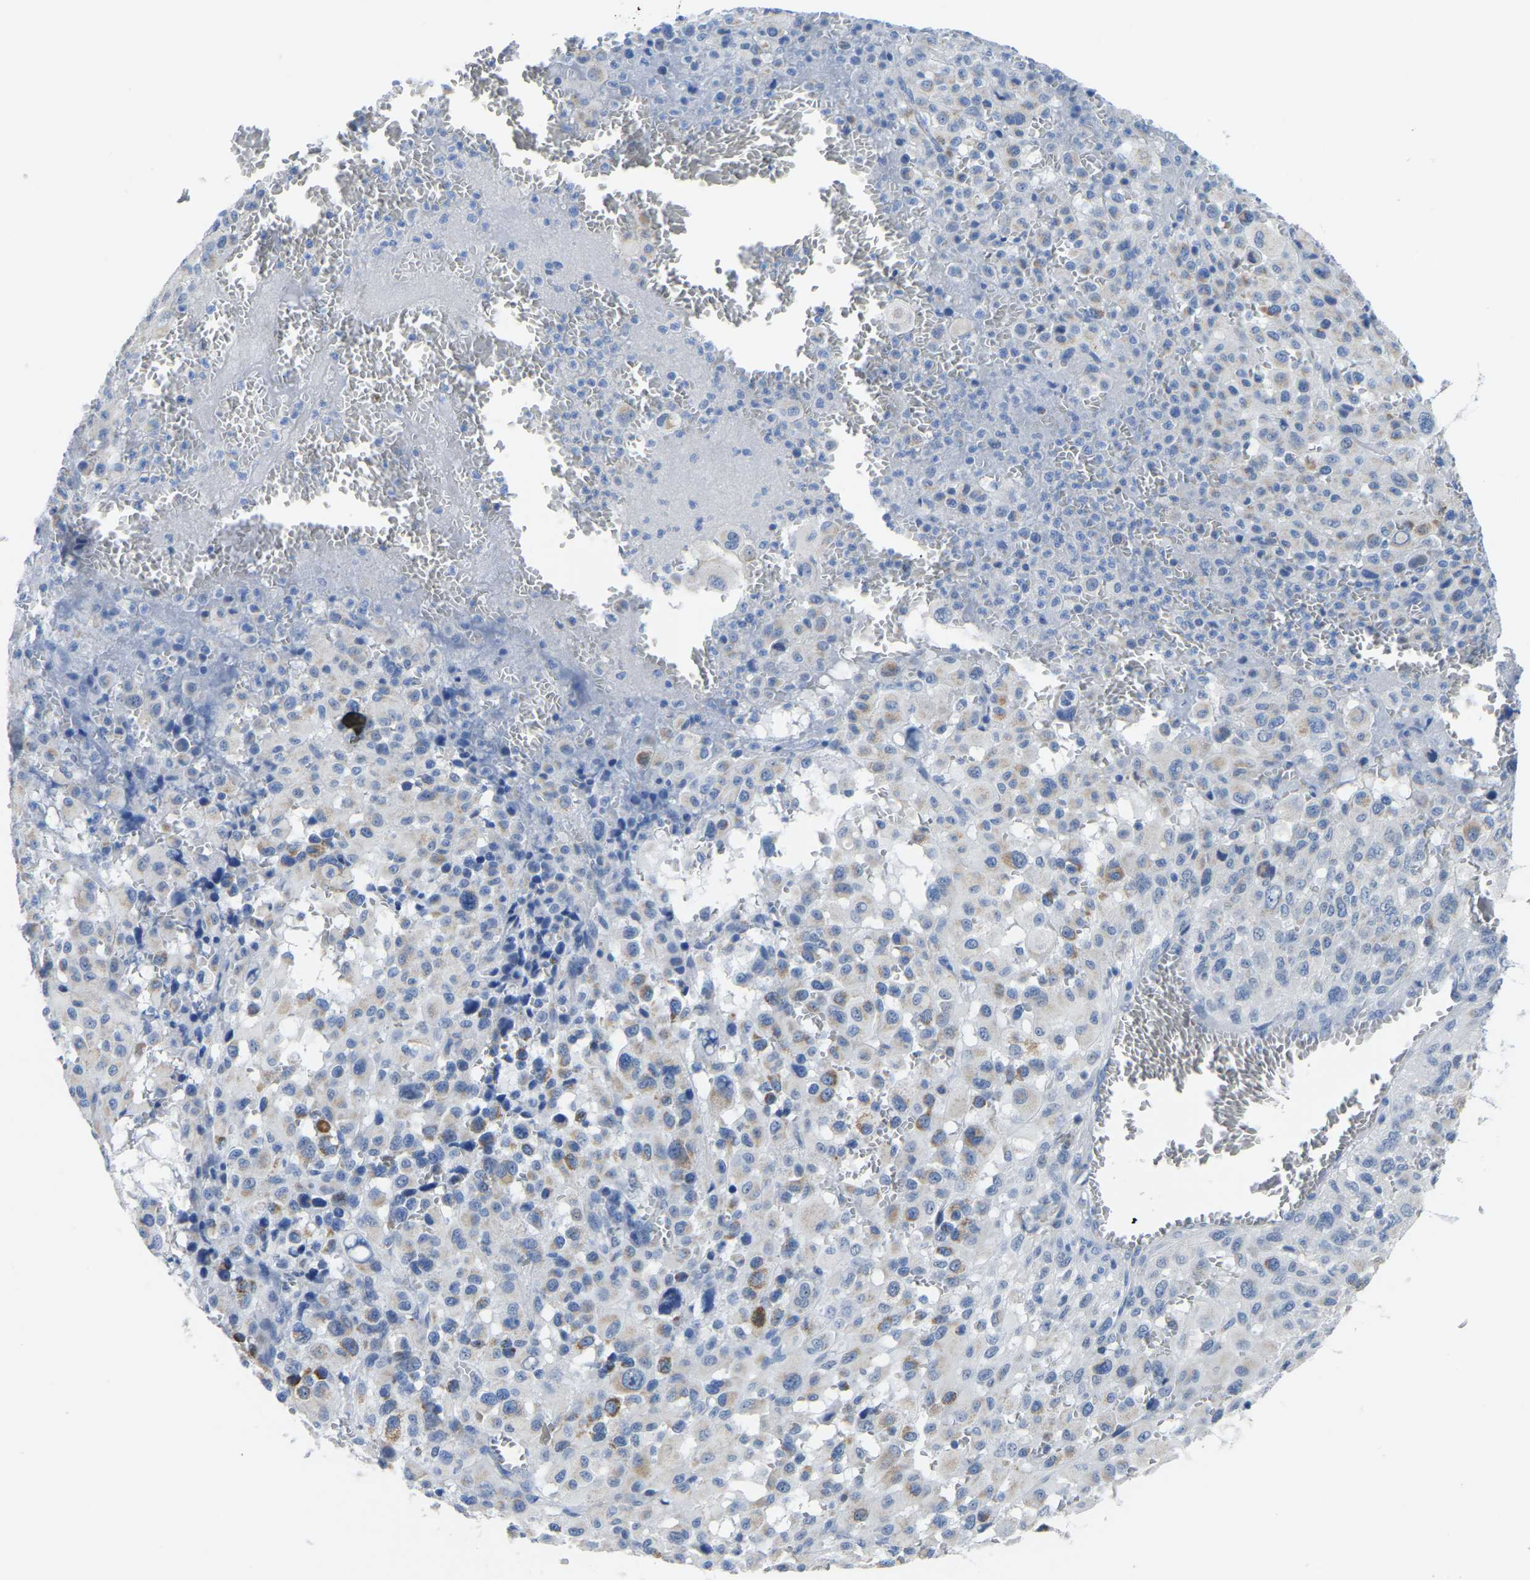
{"staining": {"intensity": "moderate", "quantity": "<25%", "location": "cytoplasmic/membranous"}, "tissue": "melanoma", "cell_type": "Tumor cells", "image_type": "cancer", "snomed": [{"axis": "morphology", "description": "Malignant melanoma, Metastatic site"}, {"axis": "topography", "description": "Skin"}], "caption": "A low amount of moderate cytoplasmic/membranous positivity is seen in about <25% of tumor cells in malignant melanoma (metastatic site) tissue.", "gene": "ETFA", "patient": {"sex": "female", "age": 74}}